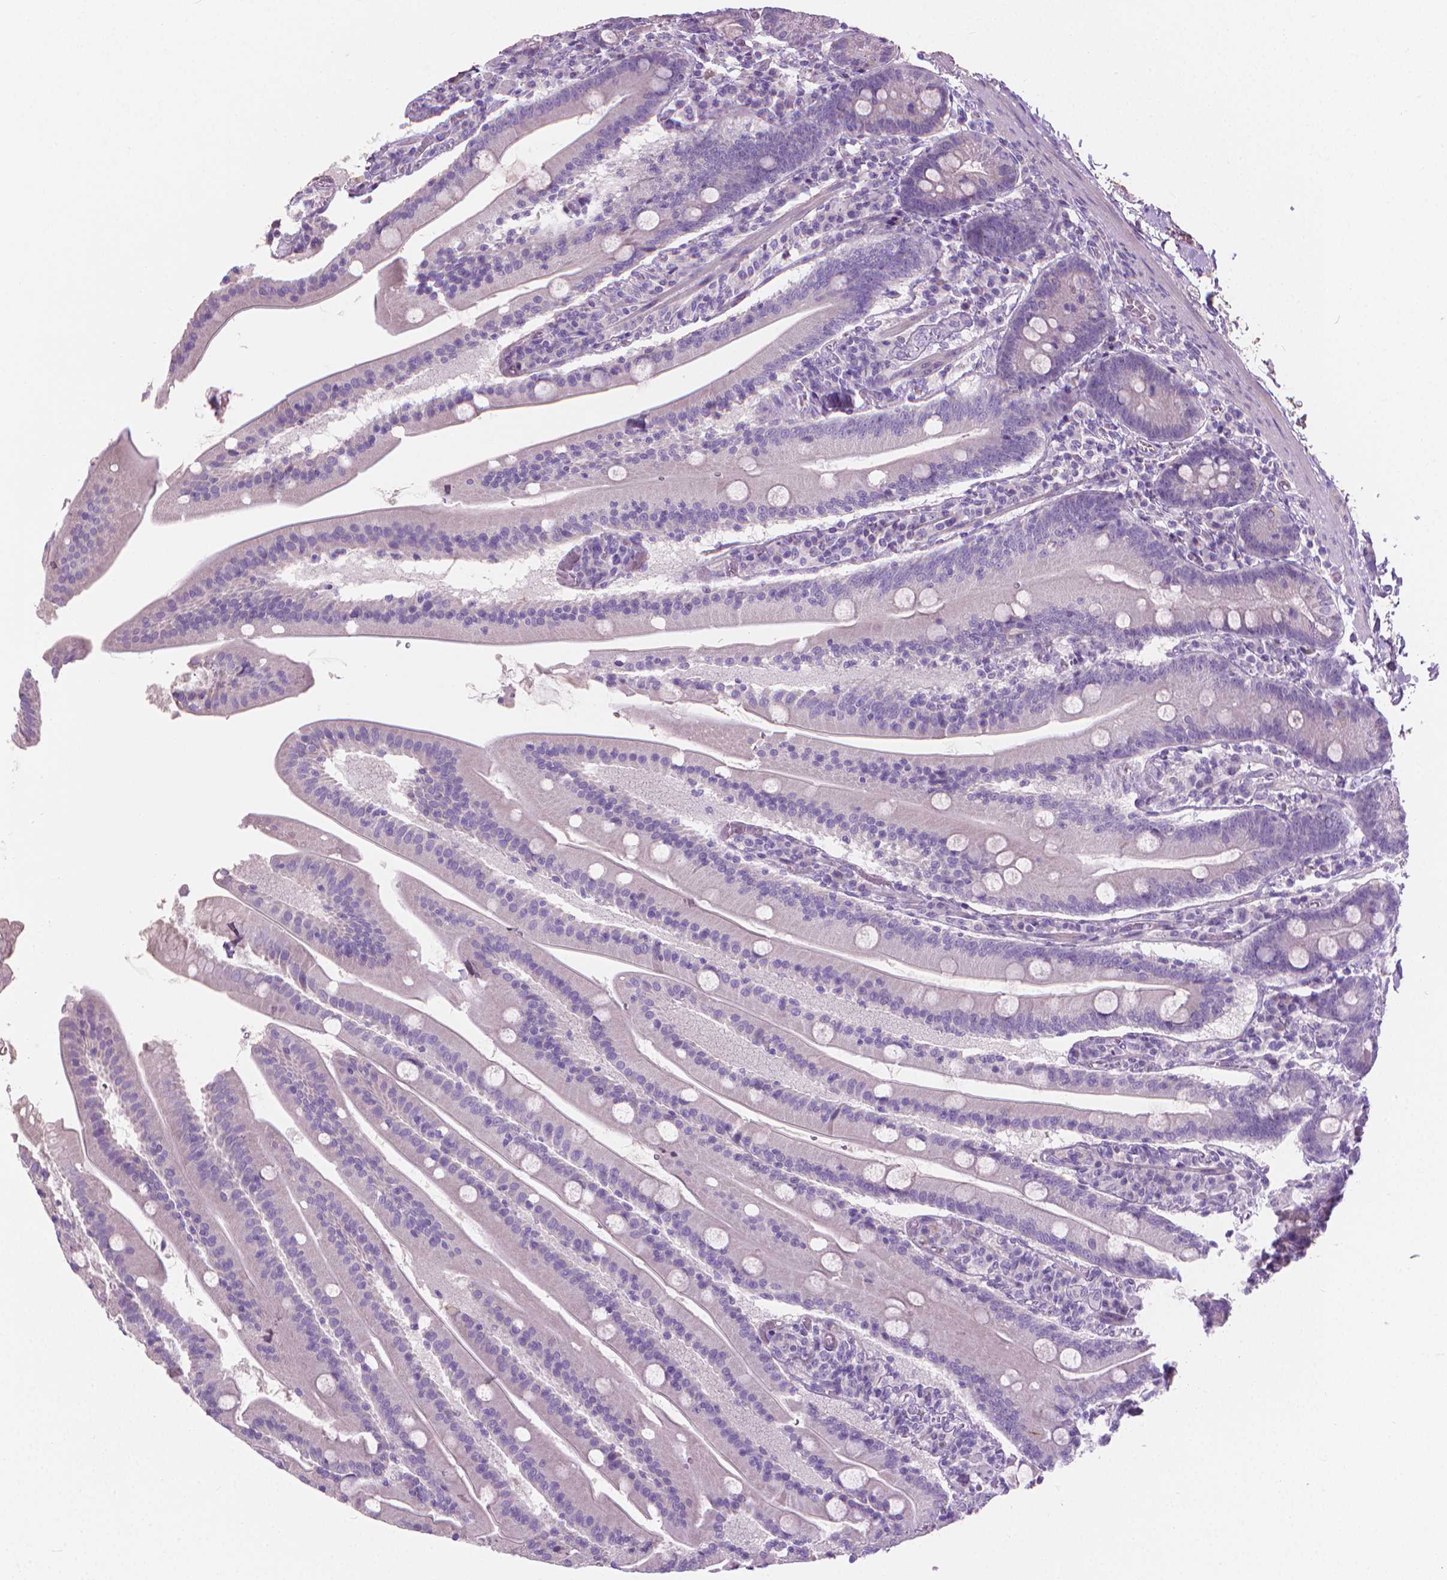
{"staining": {"intensity": "negative", "quantity": "none", "location": "none"}, "tissue": "small intestine", "cell_type": "Glandular cells", "image_type": "normal", "snomed": [{"axis": "morphology", "description": "Normal tissue, NOS"}, {"axis": "topography", "description": "Small intestine"}], "caption": "Human small intestine stained for a protein using immunohistochemistry demonstrates no staining in glandular cells.", "gene": "CABCOCO1", "patient": {"sex": "male", "age": 37}}